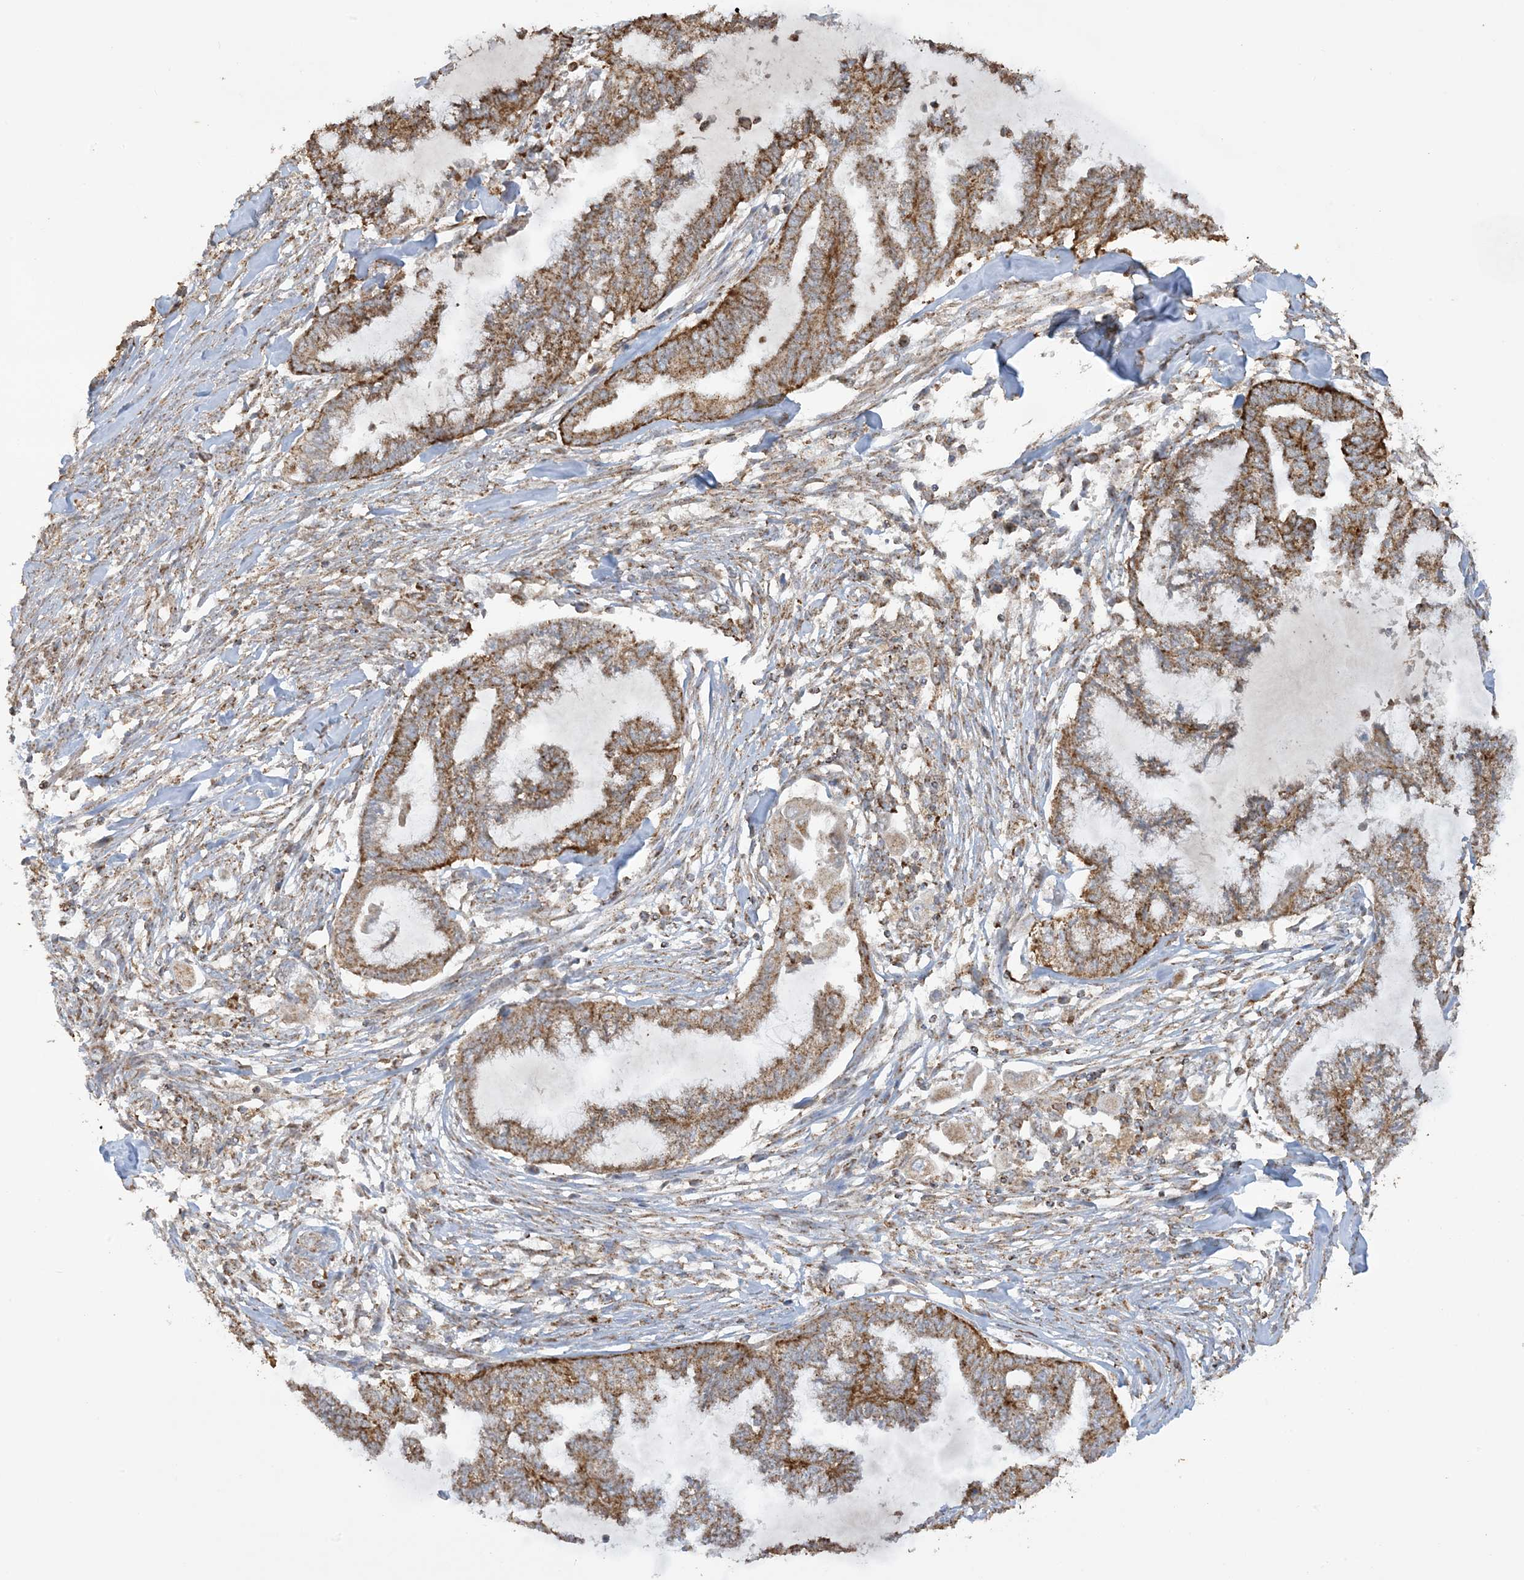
{"staining": {"intensity": "moderate", "quantity": ">75%", "location": "cytoplasmic/membranous"}, "tissue": "endometrial cancer", "cell_type": "Tumor cells", "image_type": "cancer", "snomed": [{"axis": "morphology", "description": "Adenocarcinoma, NOS"}, {"axis": "topography", "description": "Endometrium"}], "caption": "A photomicrograph of human endometrial cancer stained for a protein exhibits moderate cytoplasmic/membranous brown staining in tumor cells.", "gene": "AGA", "patient": {"sex": "female", "age": 86}}